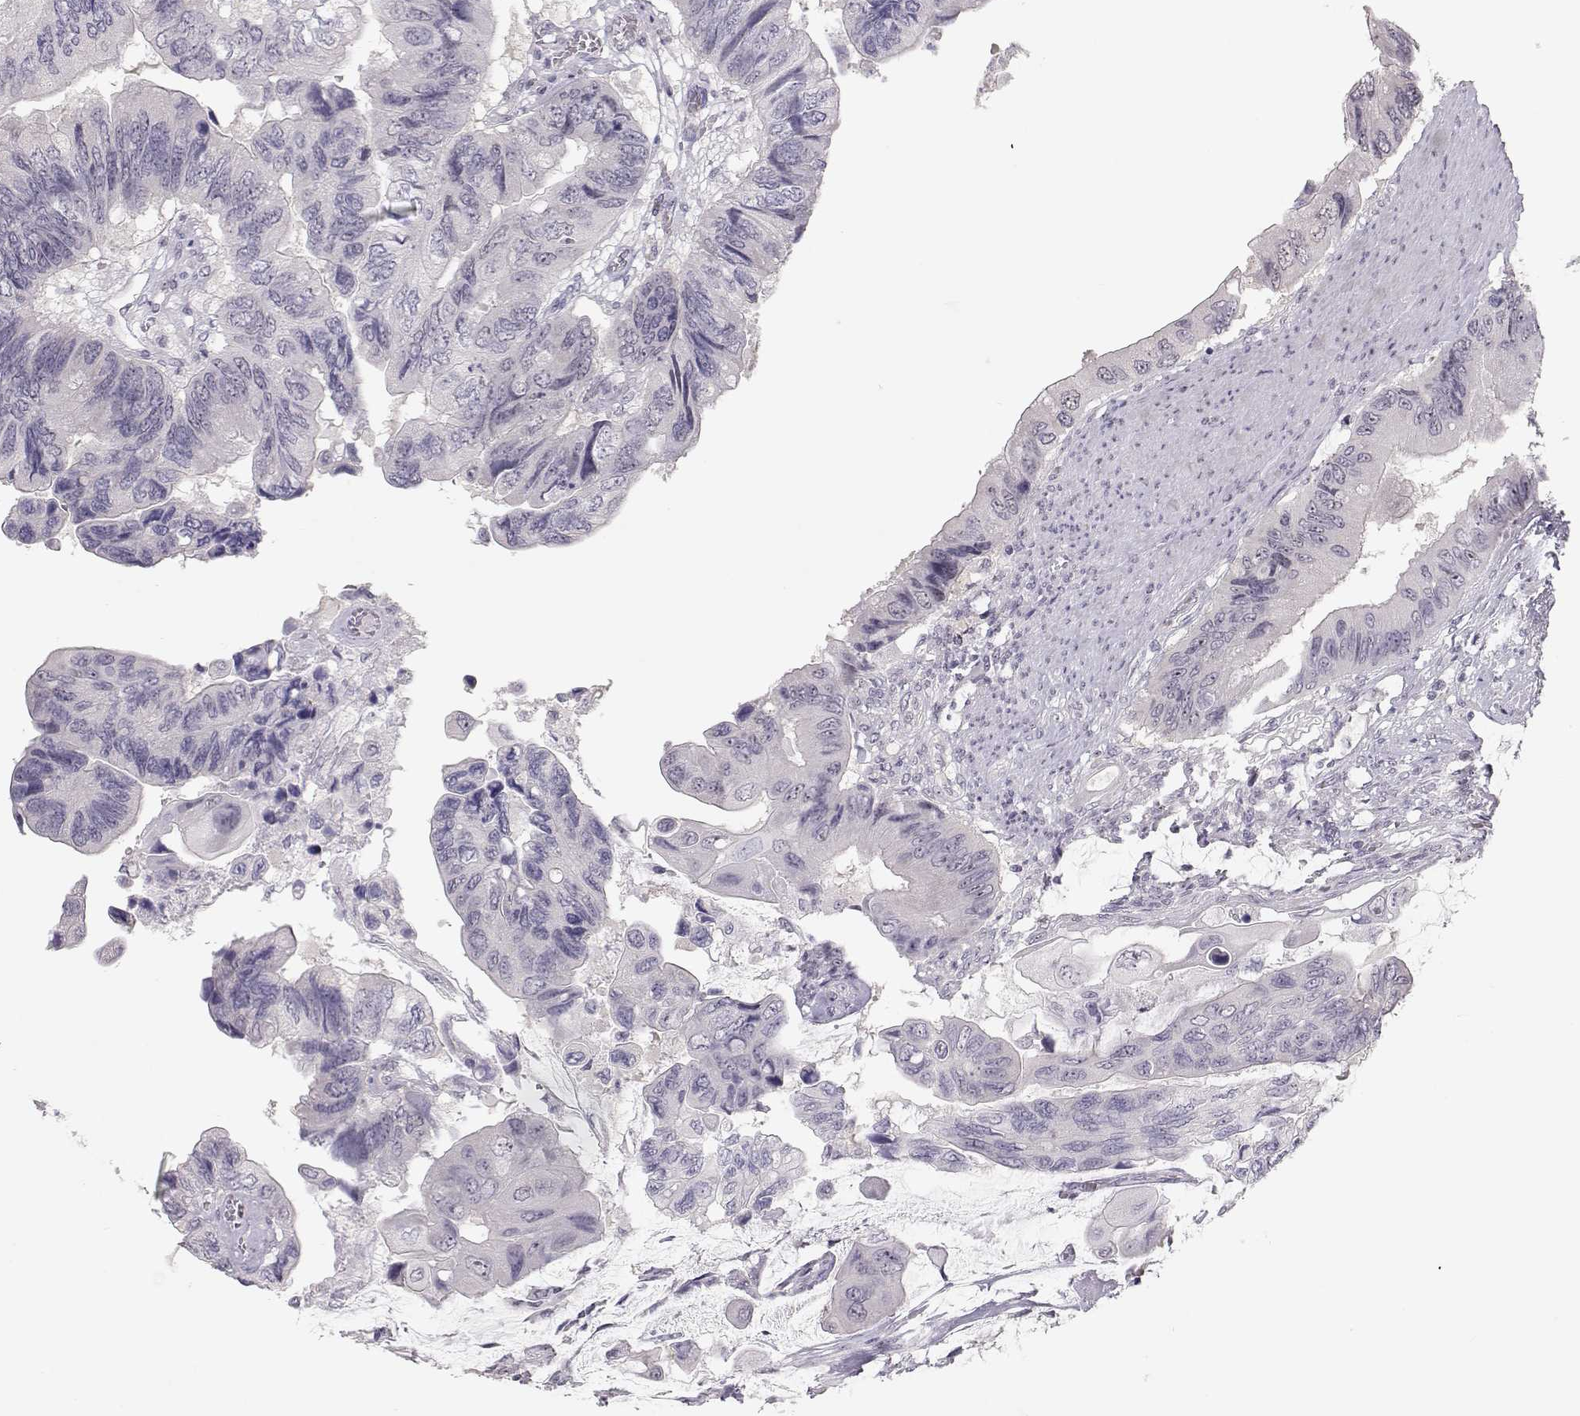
{"staining": {"intensity": "negative", "quantity": "none", "location": "none"}, "tissue": "colorectal cancer", "cell_type": "Tumor cells", "image_type": "cancer", "snomed": [{"axis": "morphology", "description": "Adenocarcinoma, NOS"}, {"axis": "topography", "description": "Rectum"}], "caption": "Immunohistochemistry (IHC) of colorectal cancer (adenocarcinoma) demonstrates no staining in tumor cells. Brightfield microscopy of IHC stained with DAB (3,3'-diaminobenzidine) (brown) and hematoxylin (blue), captured at high magnification.", "gene": "FAM205A", "patient": {"sex": "male", "age": 63}}